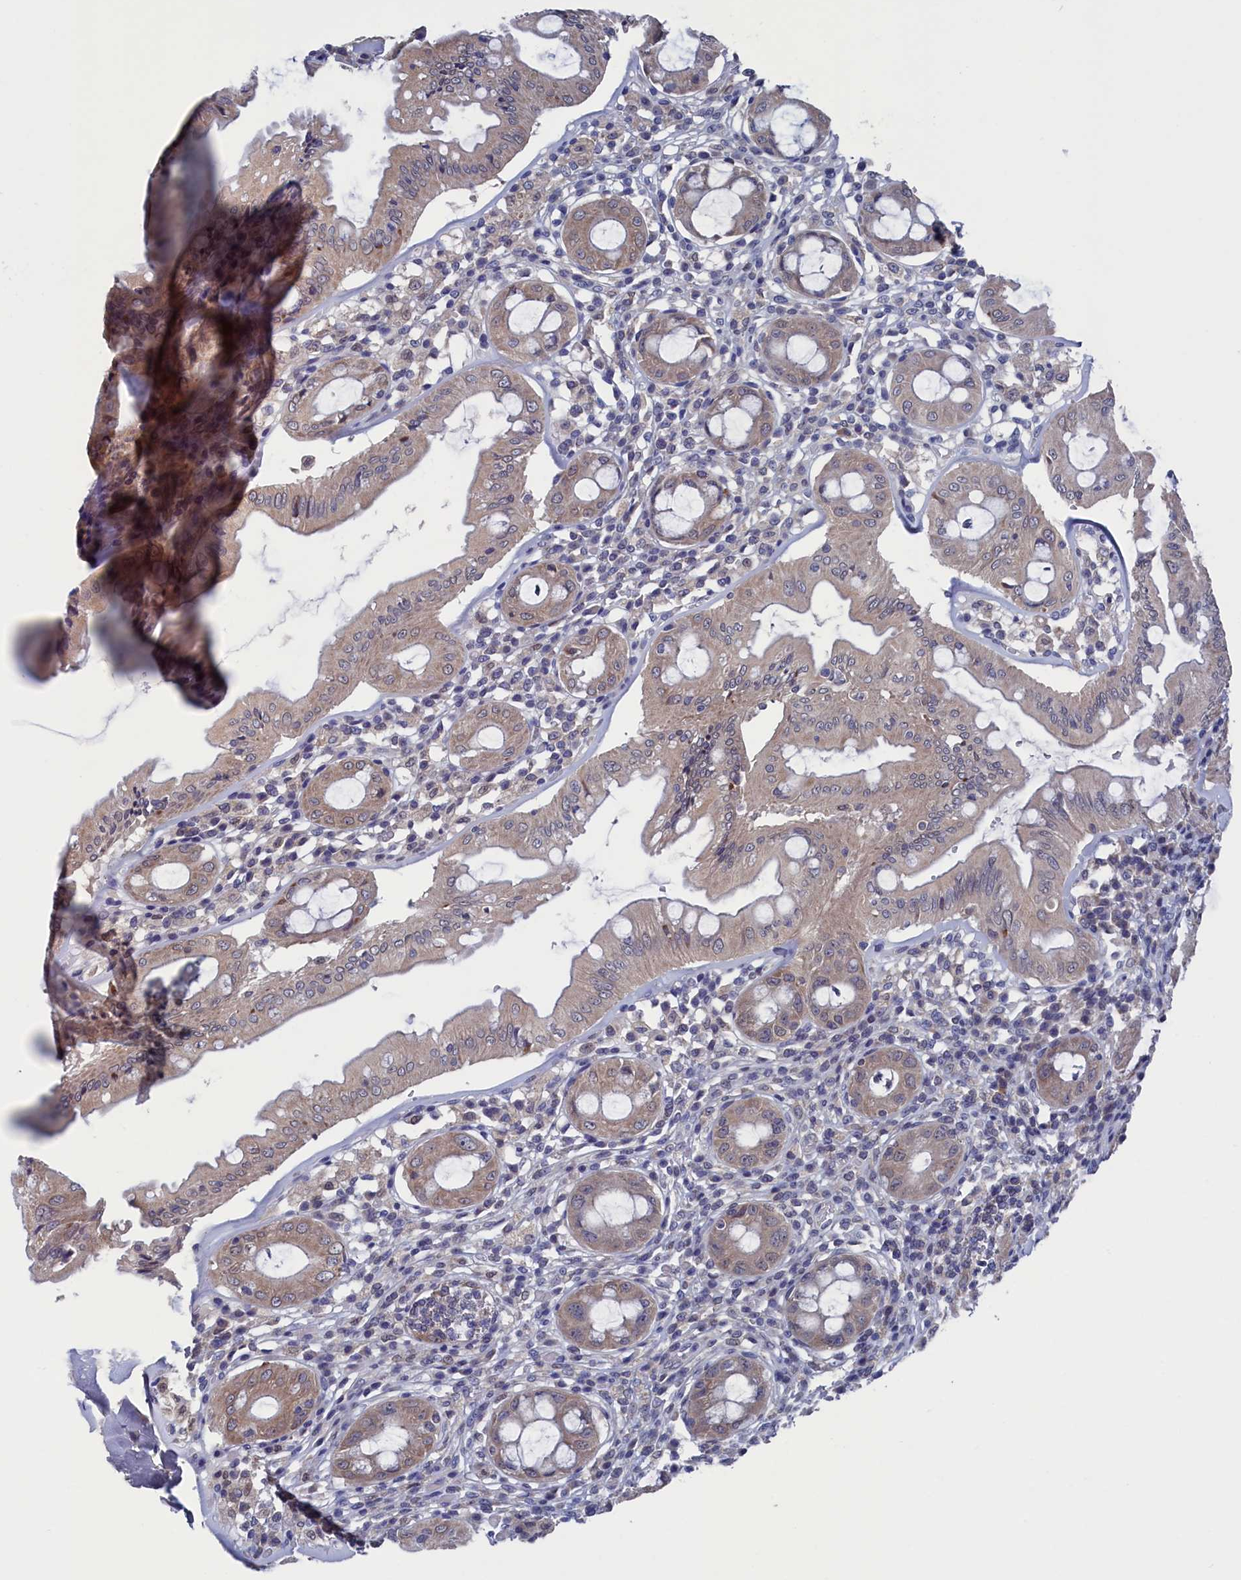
{"staining": {"intensity": "moderate", "quantity": ">75%", "location": "cytoplasmic/membranous"}, "tissue": "rectum", "cell_type": "Glandular cells", "image_type": "normal", "snomed": [{"axis": "morphology", "description": "Normal tissue, NOS"}, {"axis": "topography", "description": "Rectum"}], "caption": "Protein staining of unremarkable rectum displays moderate cytoplasmic/membranous expression in about >75% of glandular cells.", "gene": "SPATA13", "patient": {"sex": "female", "age": 57}}